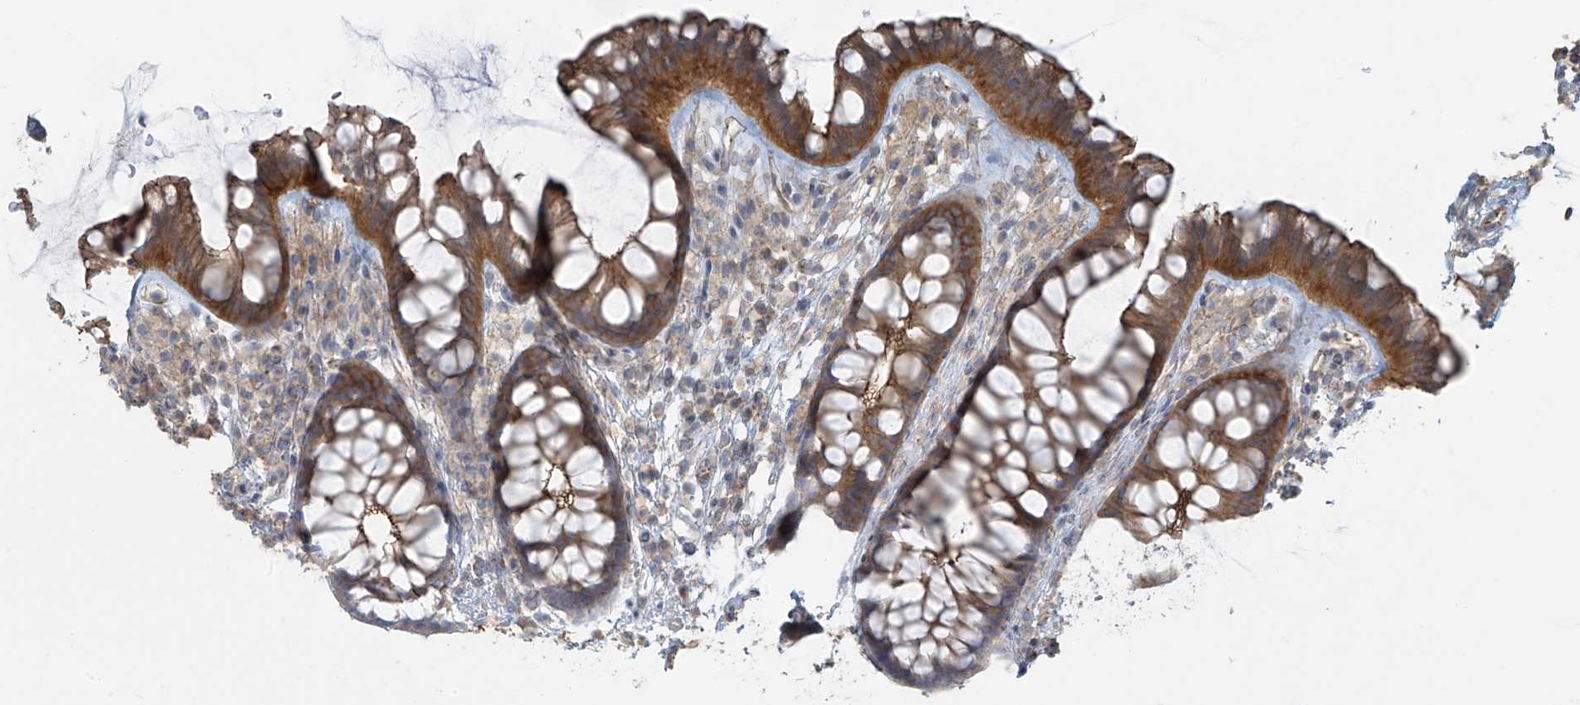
{"staining": {"intensity": "moderate", "quantity": ">75%", "location": "cytoplasmic/membranous"}, "tissue": "colon", "cell_type": "Endothelial cells", "image_type": "normal", "snomed": [{"axis": "morphology", "description": "Normal tissue, NOS"}, {"axis": "topography", "description": "Colon"}], "caption": "The photomicrograph demonstrates staining of normal colon, revealing moderate cytoplasmic/membranous protein positivity (brown color) within endothelial cells.", "gene": "SLC9A2", "patient": {"sex": "female", "age": 62}}